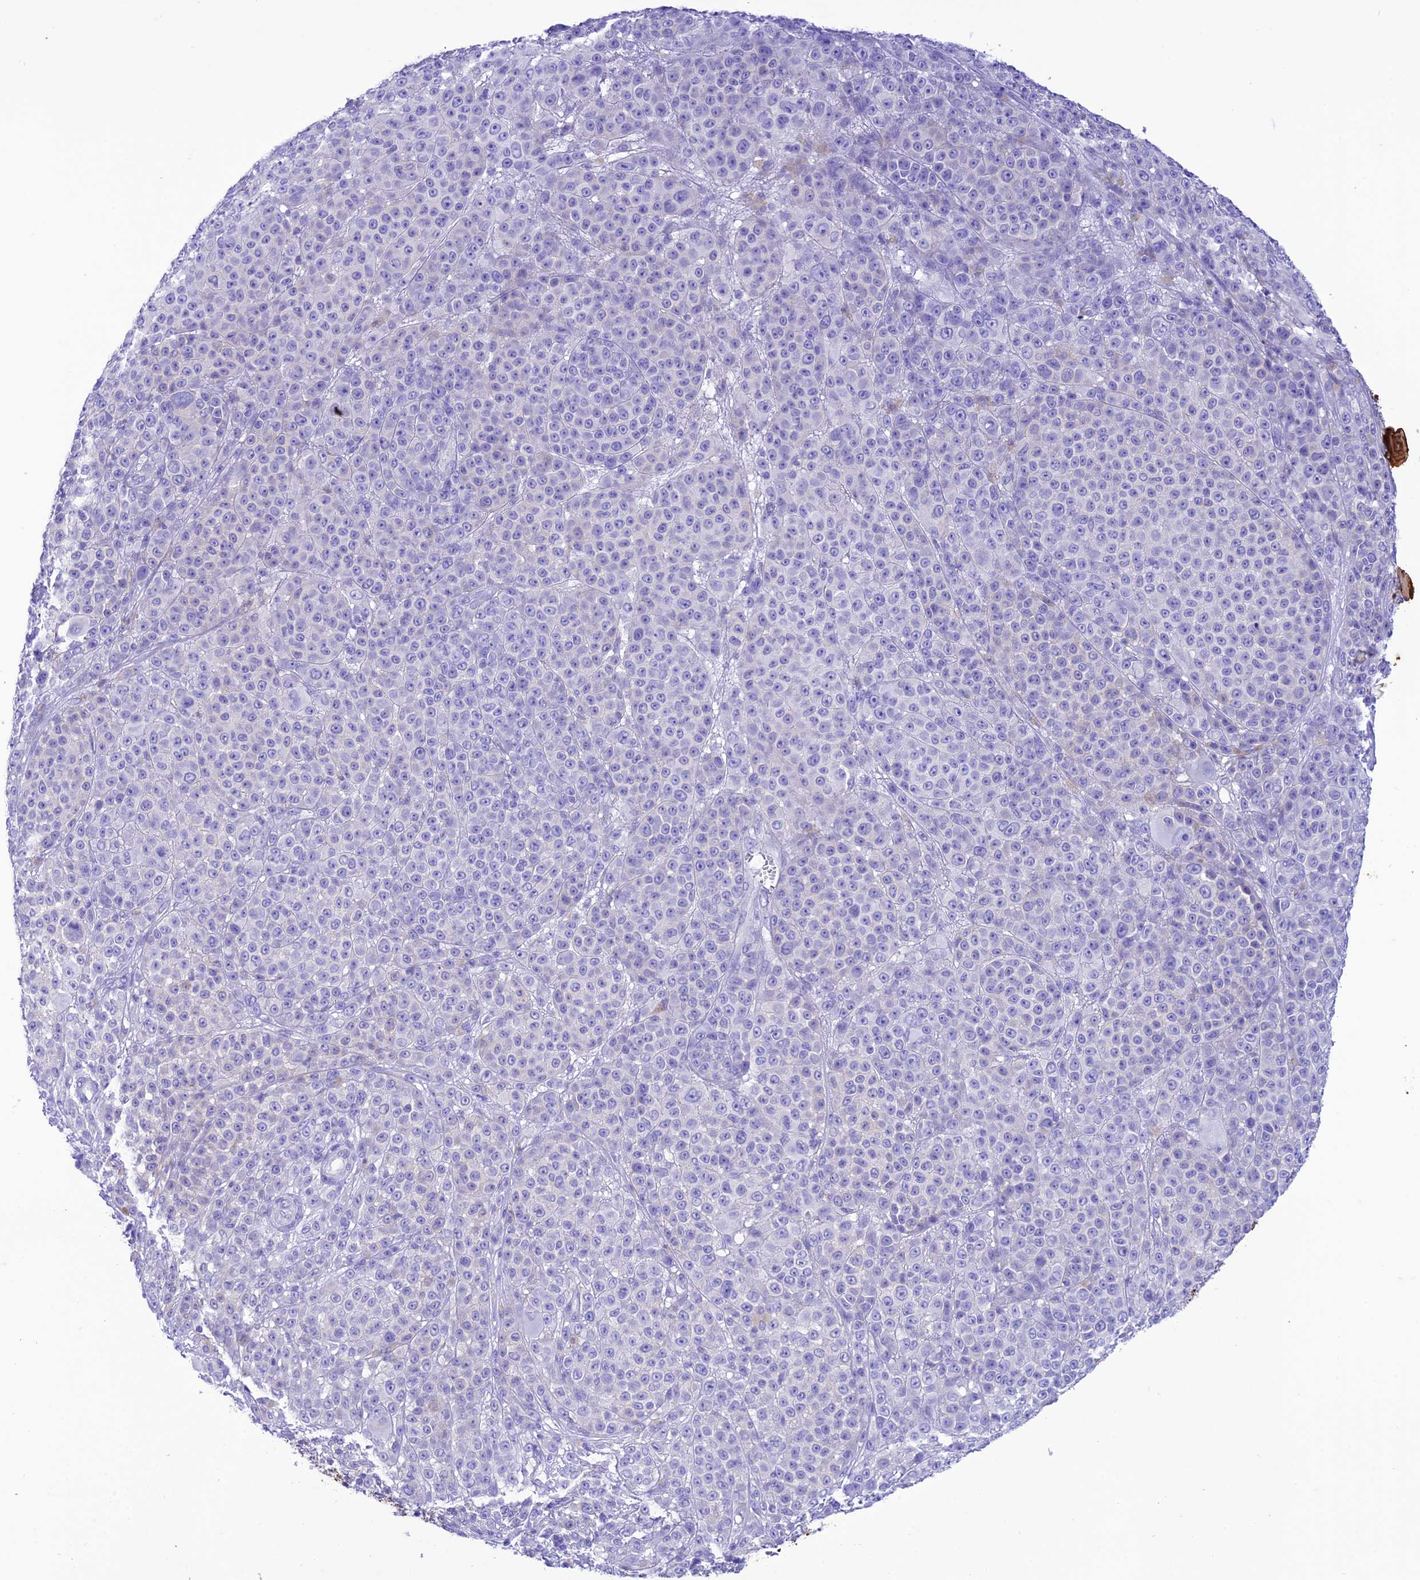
{"staining": {"intensity": "negative", "quantity": "none", "location": "none"}, "tissue": "melanoma", "cell_type": "Tumor cells", "image_type": "cancer", "snomed": [{"axis": "morphology", "description": "Malignant melanoma, NOS"}, {"axis": "topography", "description": "Skin"}], "caption": "The micrograph exhibits no staining of tumor cells in melanoma.", "gene": "VPS52", "patient": {"sex": "female", "age": 94}}